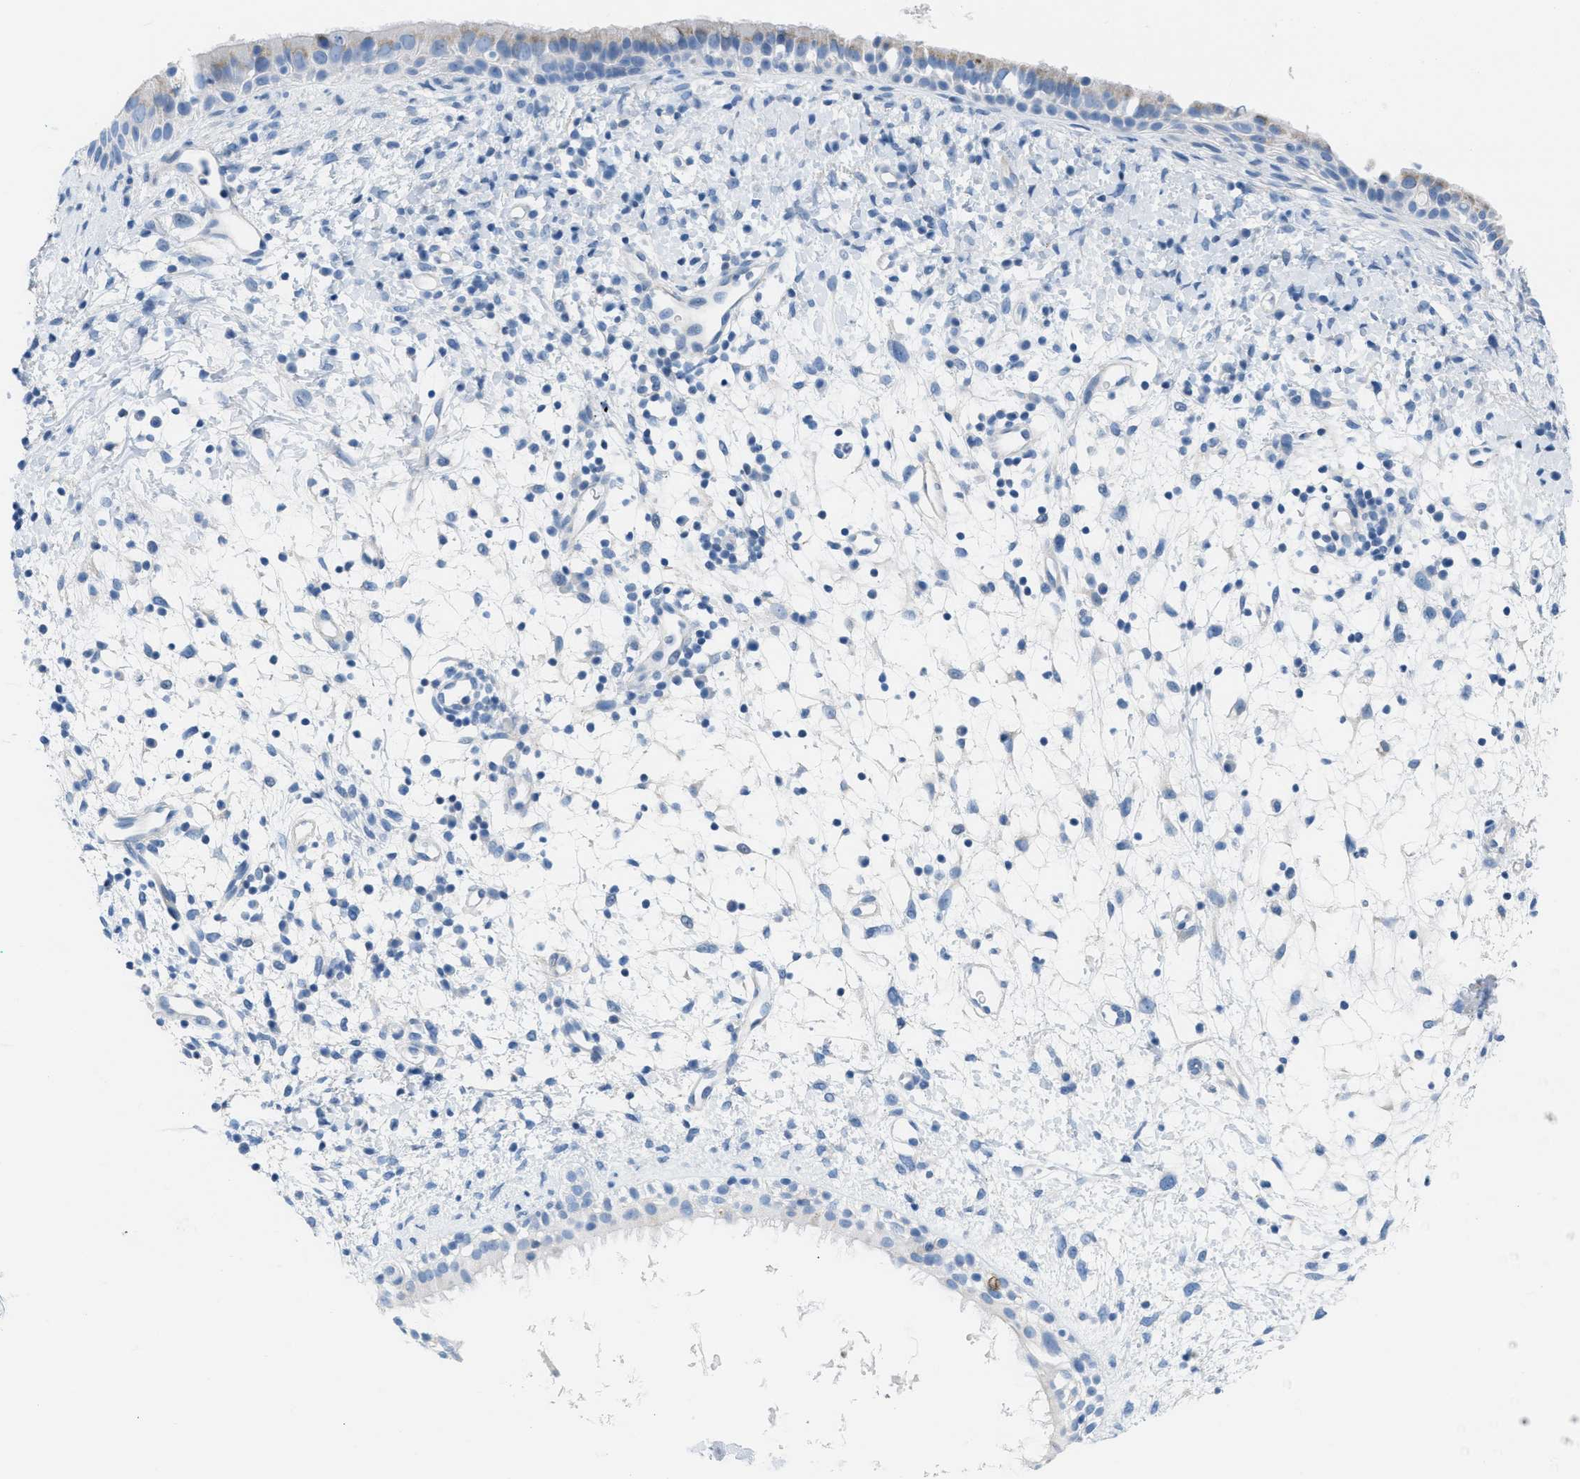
{"staining": {"intensity": "weak", "quantity": "25%-75%", "location": "cytoplasmic/membranous"}, "tissue": "nasopharynx", "cell_type": "Respiratory epithelial cells", "image_type": "normal", "snomed": [{"axis": "morphology", "description": "Normal tissue, NOS"}, {"axis": "topography", "description": "Nasopharynx"}], "caption": "Brown immunohistochemical staining in unremarkable nasopharynx reveals weak cytoplasmic/membranous positivity in about 25%-75% of respiratory epithelial cells. Immunohistochemistry stains the protein of interest in brown and the nuclei are stained blue.", "gene": "ASGR1", "patient": {"sex": "male", "age": 22}}